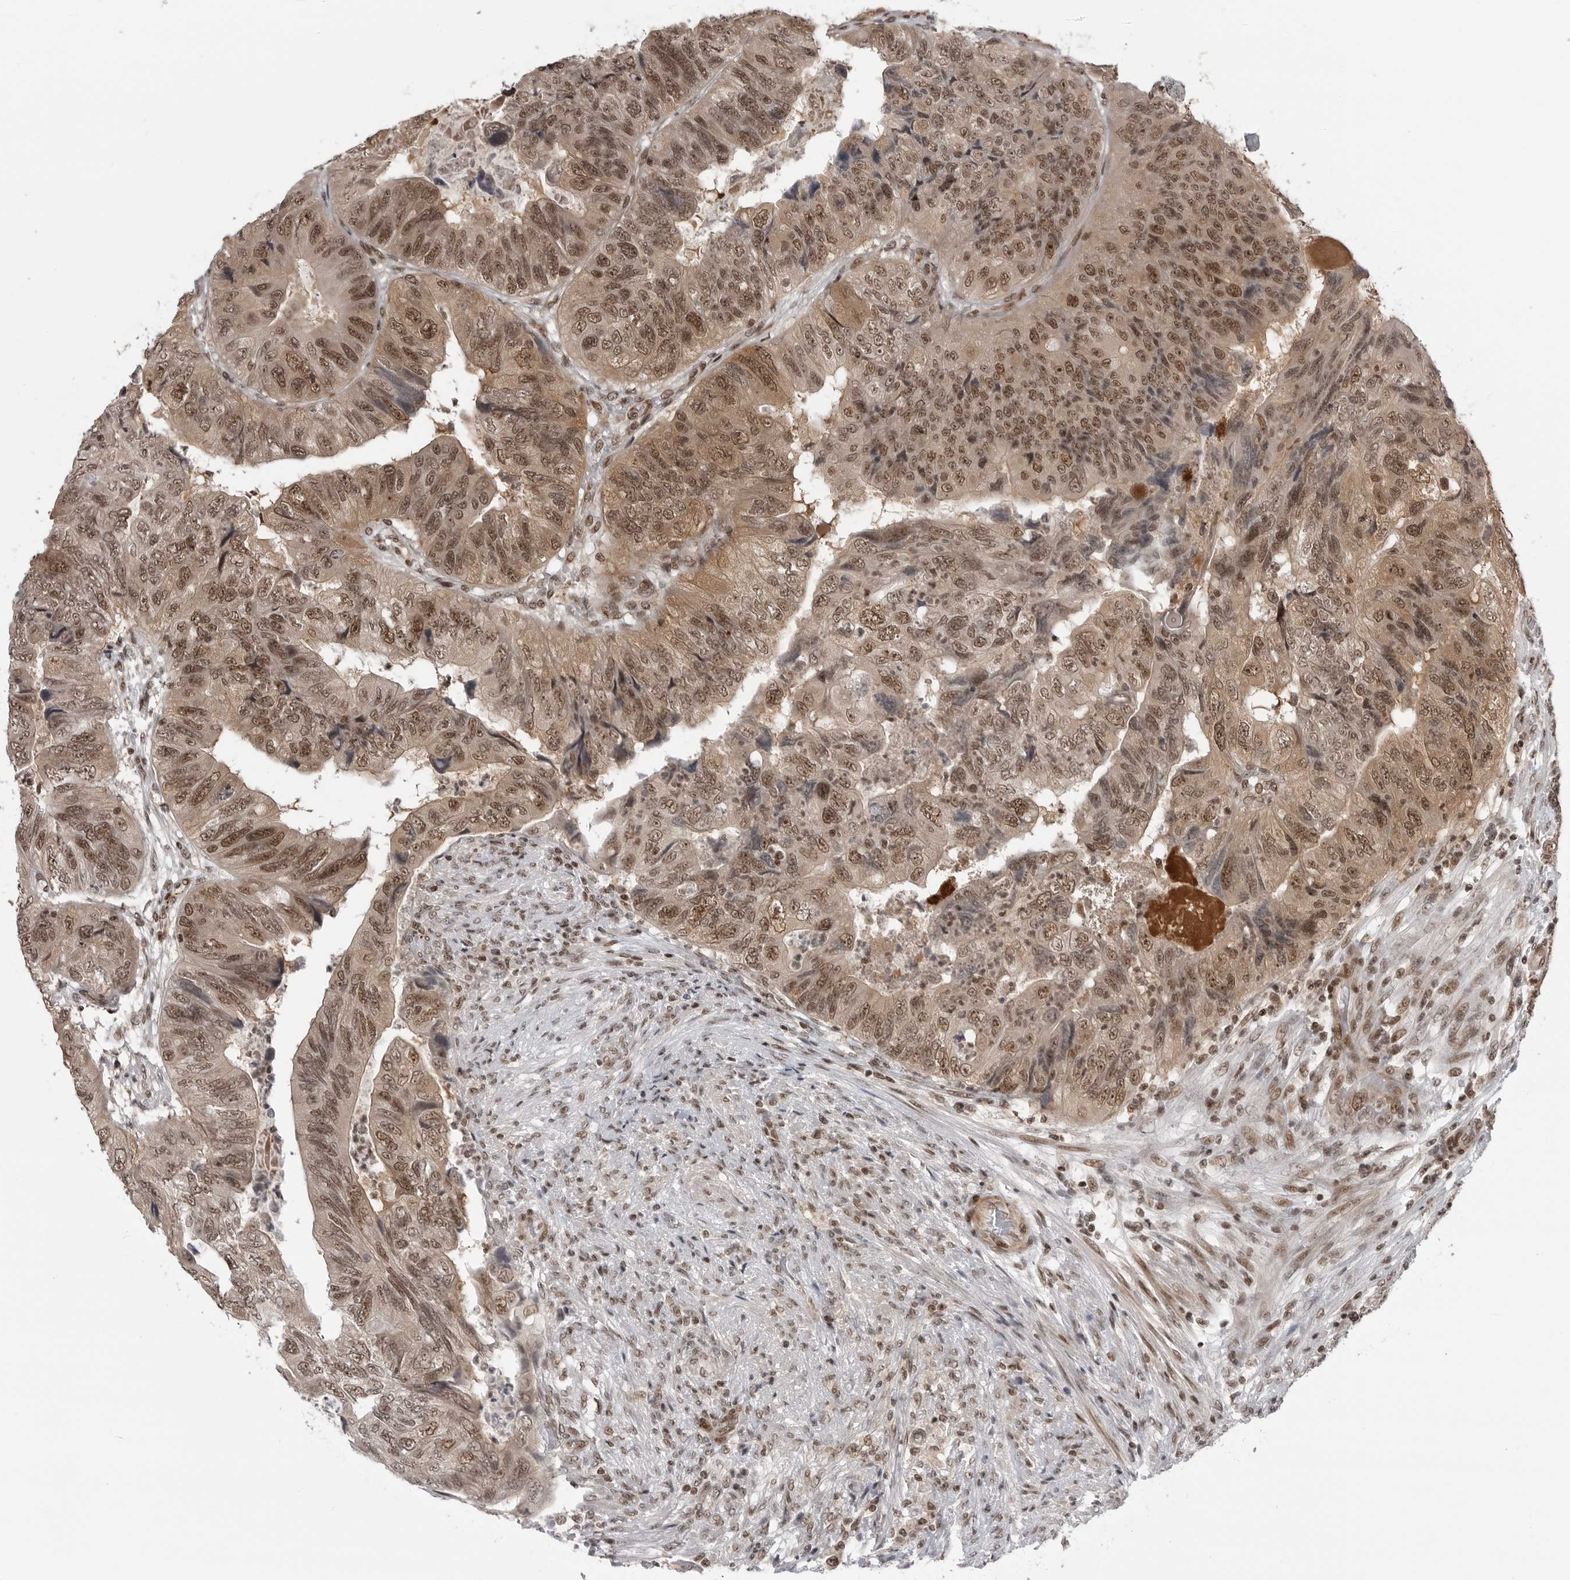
{"staining": {"intensity": "moderate", "quantity": ">75%", "location": "cytoplasmic/membranous,nuclear"}, "tissue": "colorectal cancer", "cell_type": "Tumor cells", "image_type": "cancer", "snomed": [{"axis": "morphology", "description": "Adenocarcinoma, NOS"}, {"axis": "topography", "description": "Rectum"}], "caption": "Colorectal cancer stained with immunohistochemistry (IHC) shows moderate cytoplasmic/membranous and nuclear staining in about >75% of tumor cells.", "gene": "TRIM66", "patient": {"sex": "male", "age": 63}}